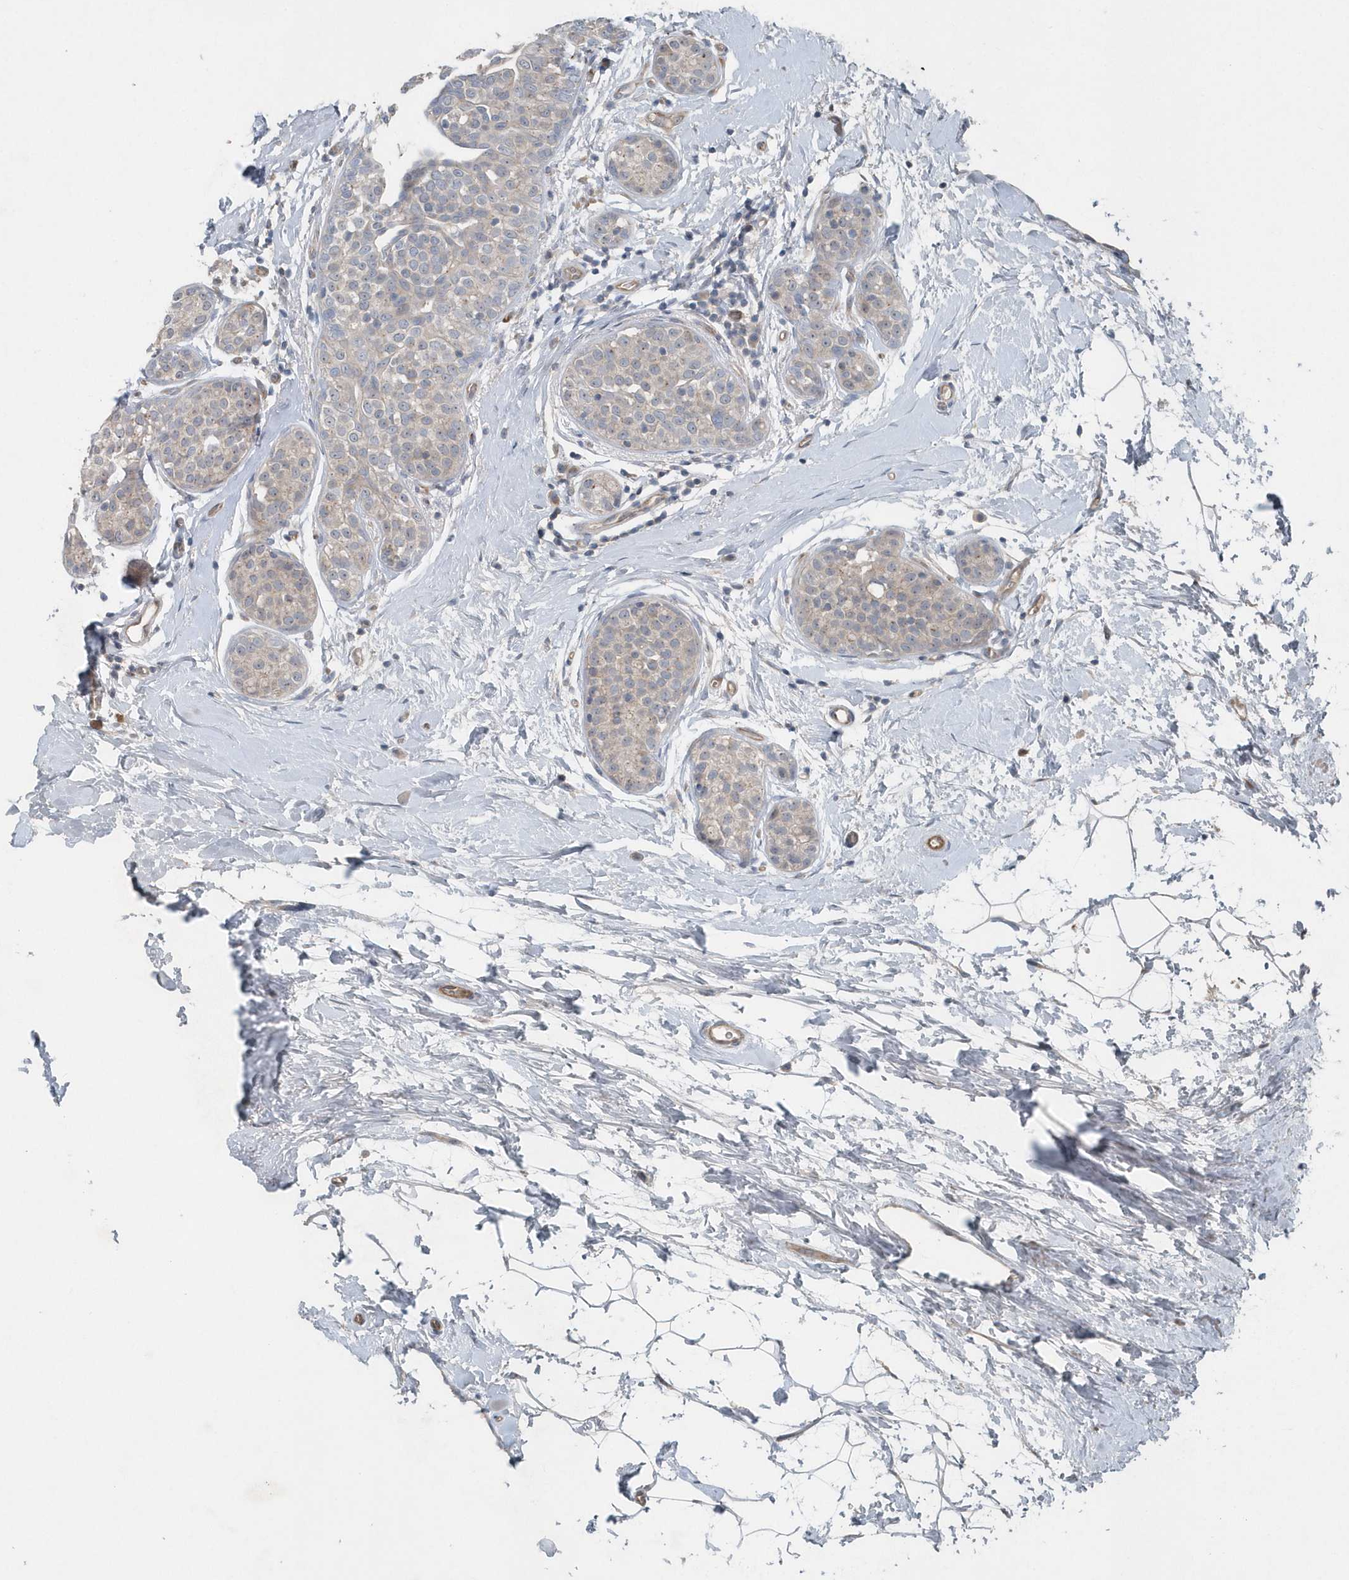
{"staining": {"intensity": "weak", "quantity": "<25%", "location": "cytoplasmic/membranous"}, "tissue": "breast cancer", "cell_type": "Tumor cells", "image_type": "cancer", "snomed": [{"axis": "morphology", "description": "Lobular carcinoma, in situ"}, {"axis": "morphology", "description": "Lobular carcinoma"}, {"axis": "topography", "description": "Breast"}], "caption": "Photomicrograph shows no protein positivity in tumor cells of lobular carcinoma in situ (breast) tissue.", "gene": "MCC", "patient": {"sex": "female", "age": 41}}